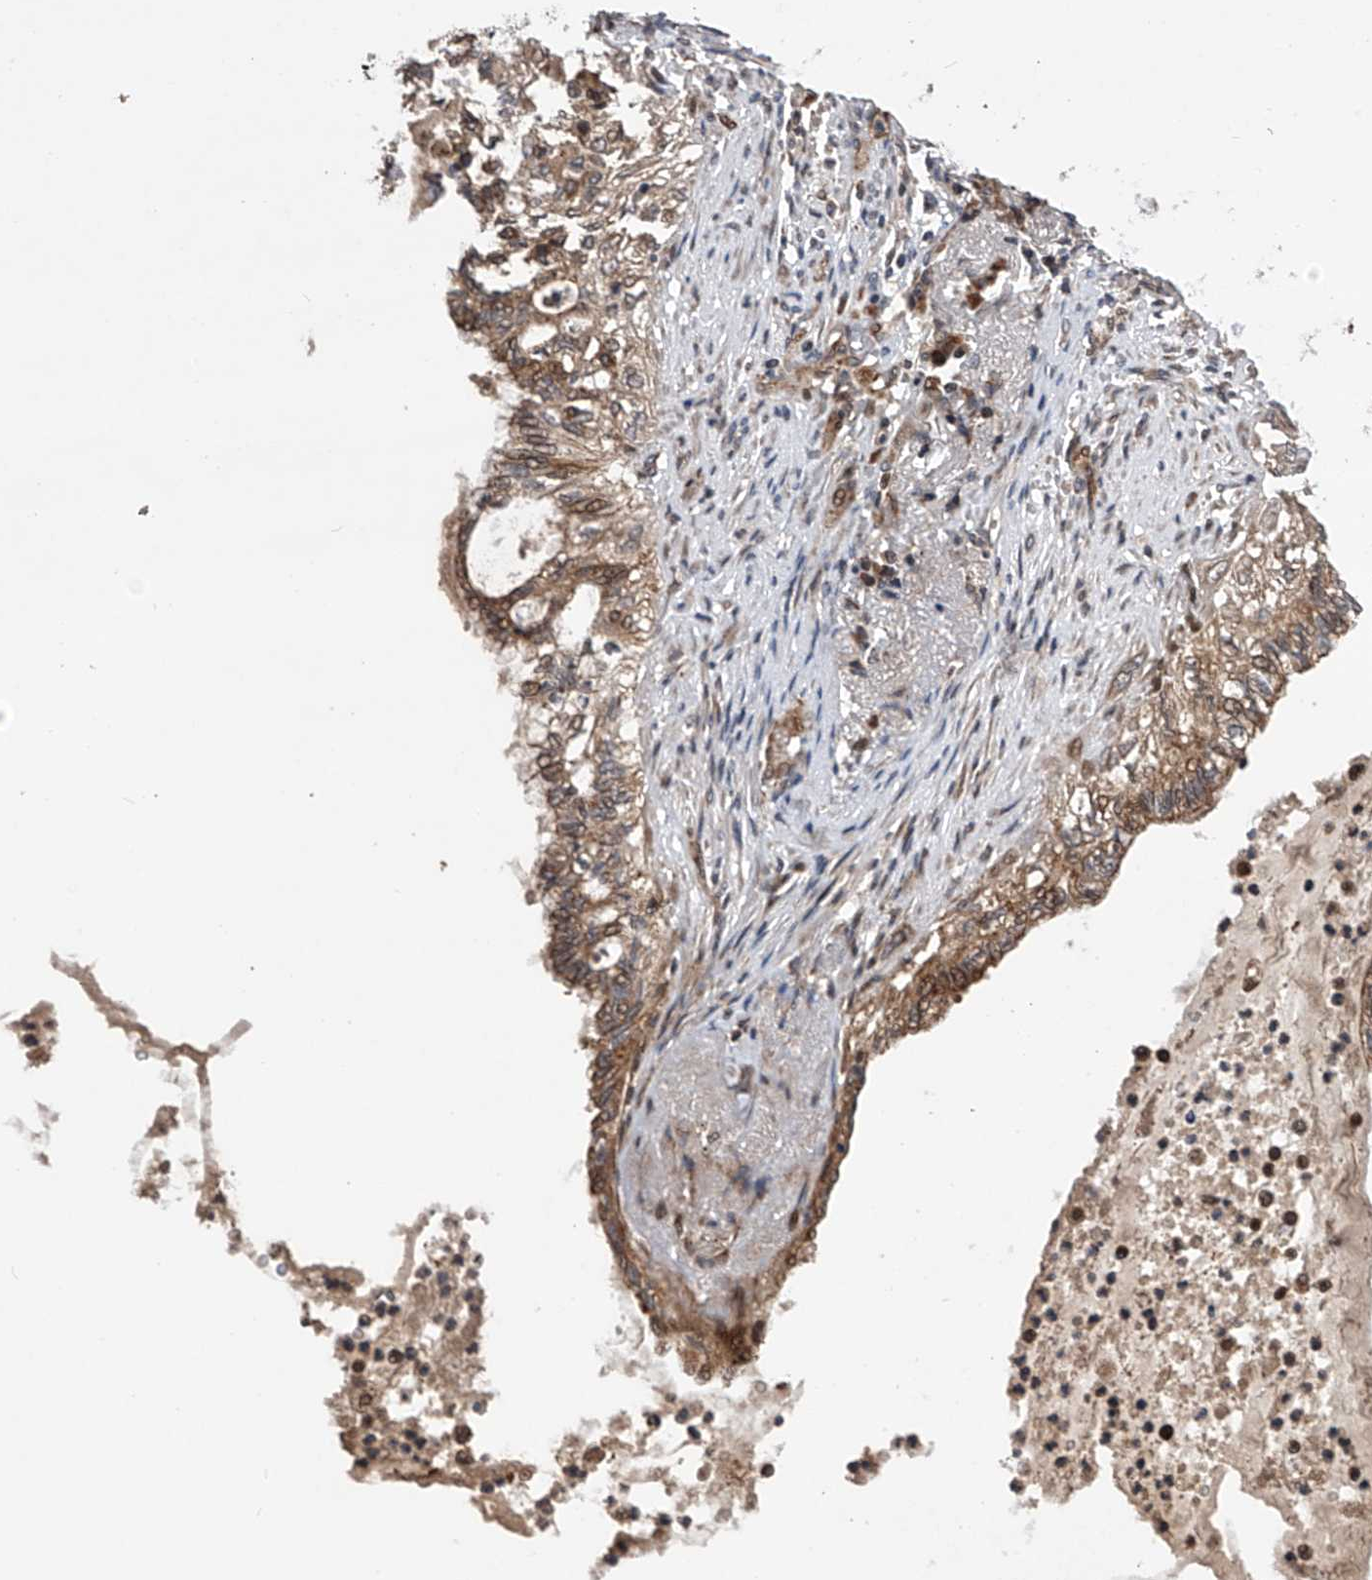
{"staining": {"intensity": "moderate", "quantity": ">75%", "location": "cytoplasmic/membranous,nuclear"}, "tissue": "lung cancer", "cell_type": "Tumor cells", "image_type": "cancer", "snomed": [{"axis": "morphology", "description": "Adenocarcinoma, NOS"}, {"axis": "topography", "description": "Lung"}], "caption": "Lung cancer (adenocarcinoma) was stained to show a protein in brown. There is medium levels of moderate cytoplasmic/membranous and nuclear staining in approximately >75% of tumor cells.", "gene": "MAP3K11", "patient": {"sex": "female", "age": 70}}